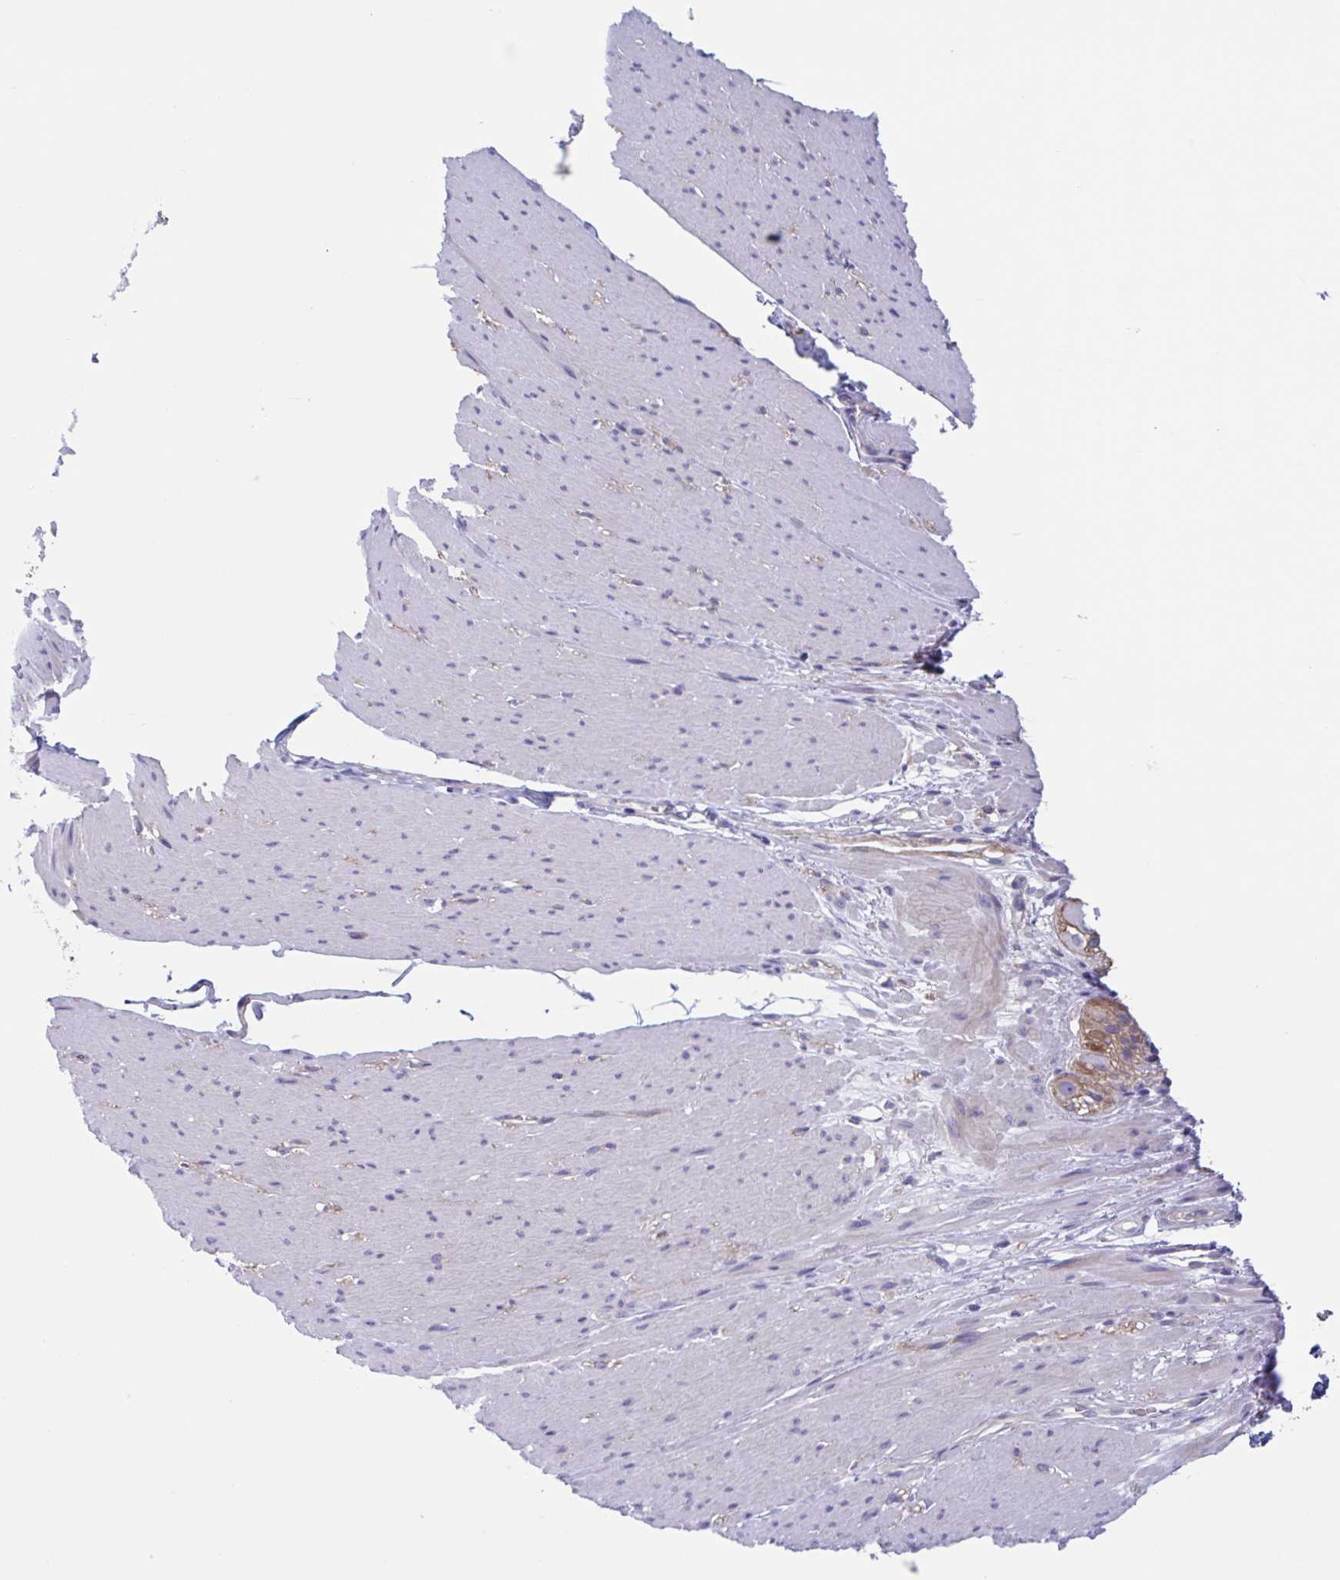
{"staining": {"intensity": "negative", "quantity": "none", "location": "none"}, "tissue": "smooth muscle", "cell_type": "Smooth muscle cells", "image_type": "normal", "snomed": [{"axis": "morphology", "description": "Normal tissue, NOS"}, {"axis": "topography", "description": "Smooth muscle"}, {"axis": "topography", "description": "Rectum"}], "caption": "Immunohistochemistry (IHC) of unremarkable smooth muscle displays no expression in smooth muscle cells. (DAB (3,3'-diaminobenzidine) immunohistochemistry, high magnification).", "gene": "LPIN3", "patient": {"sex": "male", "age": 53}}